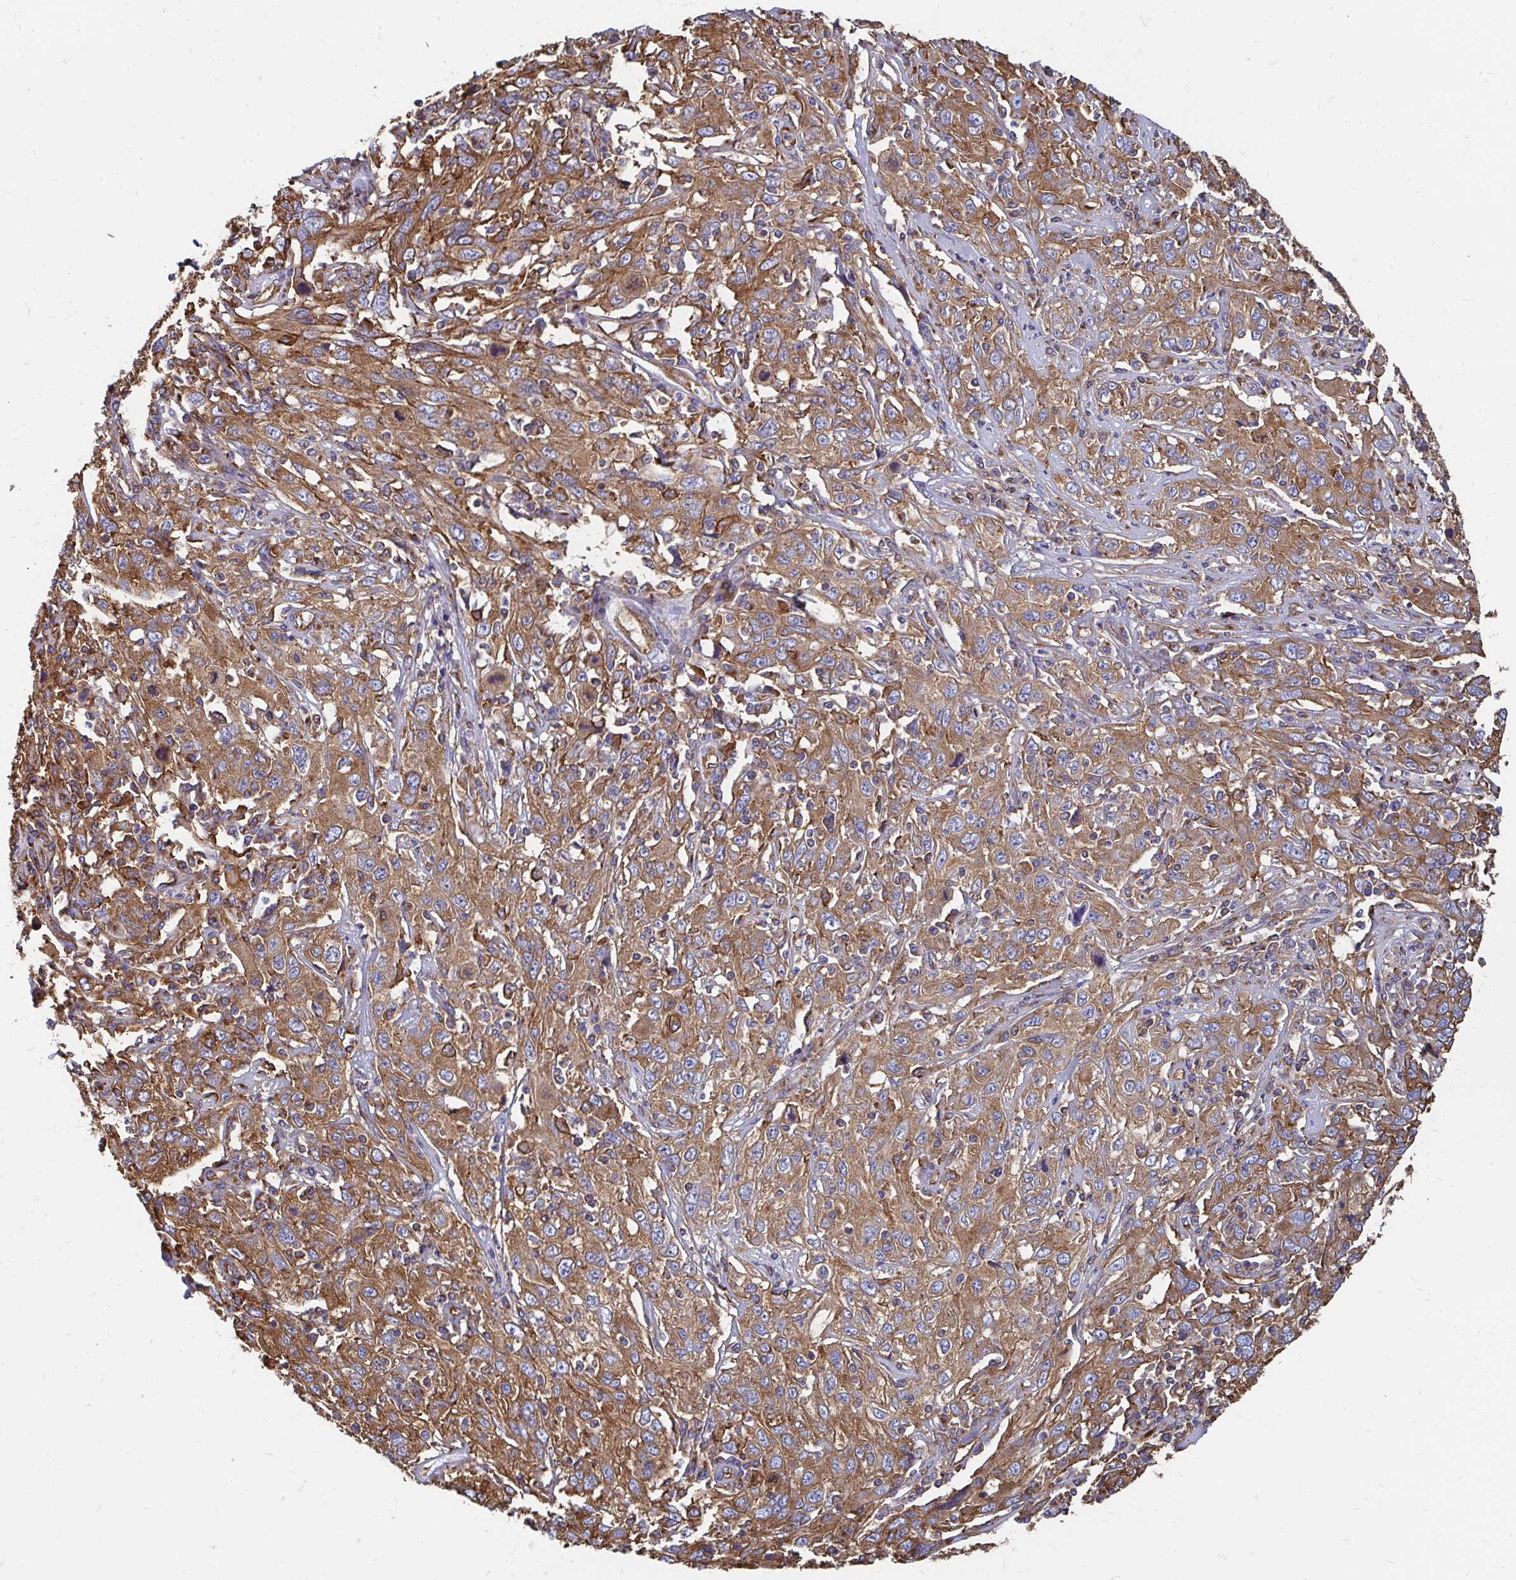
{"staining": {"intensity": "moderate", "quantity": ">75%", "location": "cytoplasmic/membranous"}, "tissue": "cervical cancer", "cell_type": "Tumor cells", "image_type": "cancer", "snomed": [{"axis": "morphology", "description": "Squamous cell carcinoma, NOS"}, {"axis": "topography", "description": "Cervix"}], "caption": "Cervical squamous cell carcinoma was stained to show a protein in brown. There is medium levels of moderate cytoplasmic/membranous staining in approximately >75% of tumor cells.", "gene": "CLTC", "patient": {"sex": "female", "age": 46}}